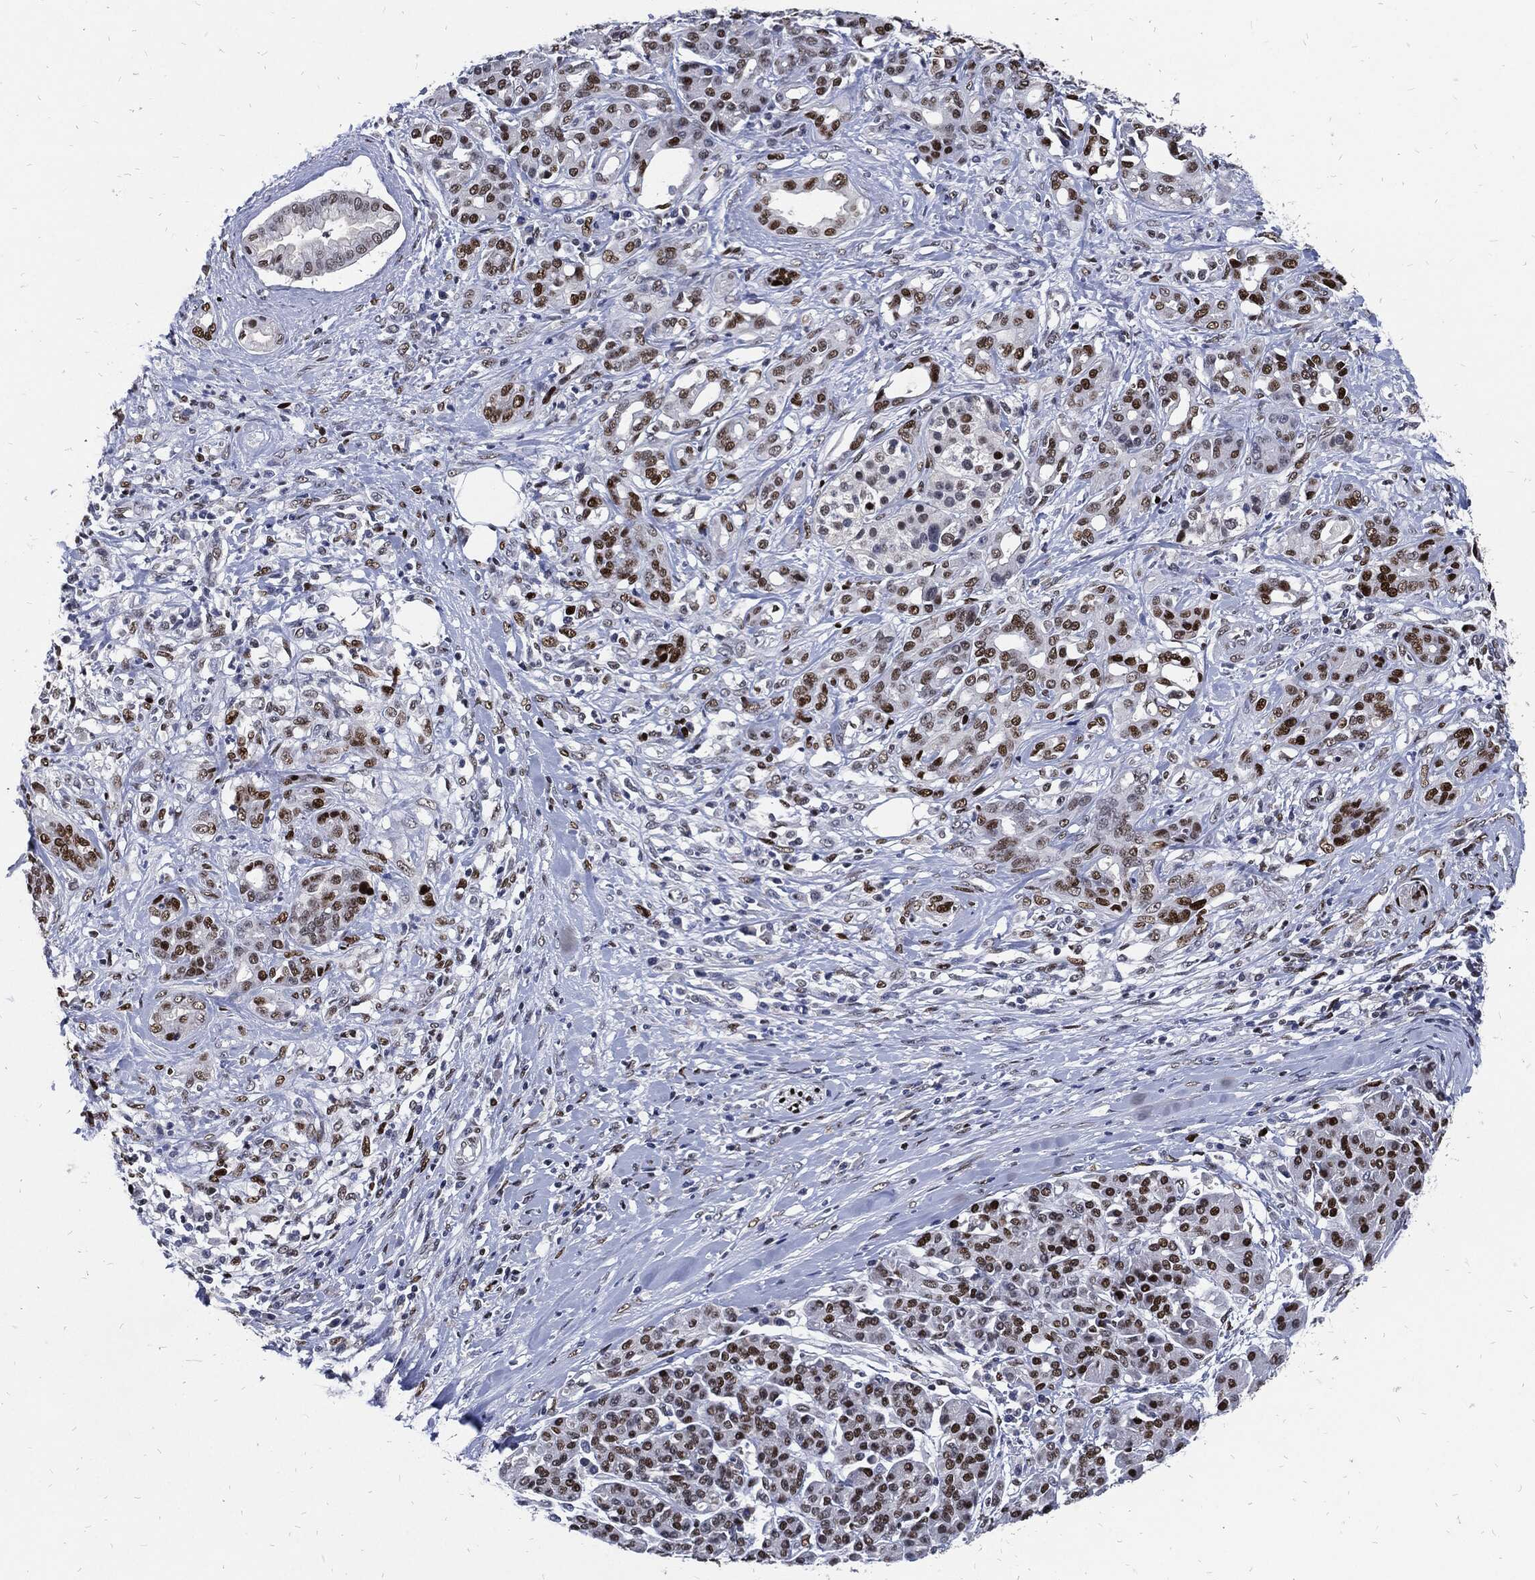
{"staining": {"intensity": "strong", "quantity": "25%-75%", "location": "nuclear"}, "tissue": "pancreatic cancer", "cell_type": "Tumor cells", "image_type": "cancer", "snomed": [{"axis": "morphology", "description": "Adenocarcinoma, NOS"}, {"axis": "topography", "description": "Pancreas"}], "caption": "Immunohistochemical staining of human adenocarcinoma (pancreatic) exhibits high levels of strong nuclear protein staining in approximately 25%-75% of tumor cells.", "gene": "JUN", "patient": {"sex": "female", "age": 56}}